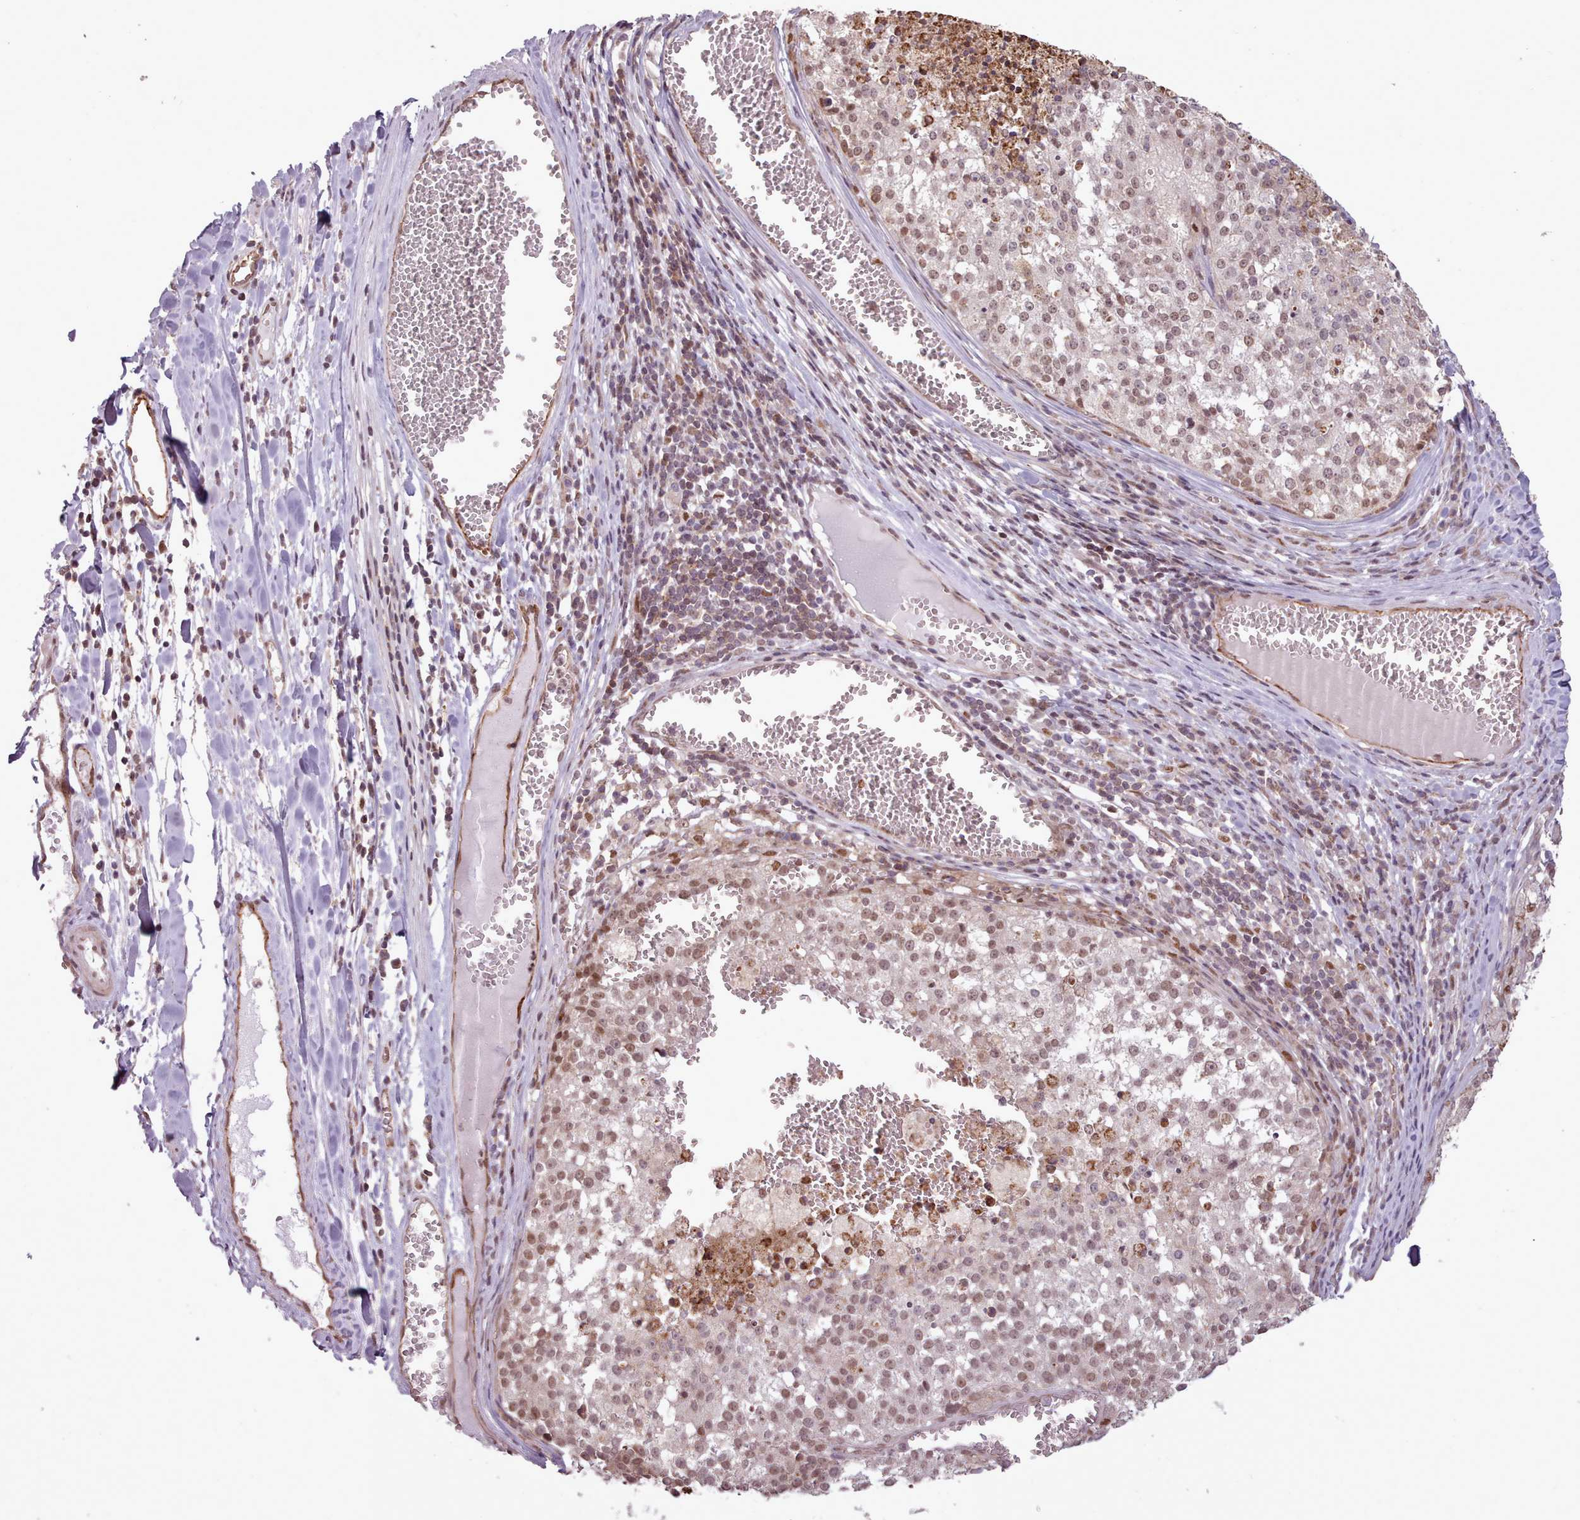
{"staining": {"intensity": "moderate", "quantity": ">75%", "location": "nuclear"}, "tissue": "melanoma", "cell_type": "Tumor cells", "image_type": "cancer", "snomed": [{"axis": "morphology", "description": "Malignant melanoma, NOS"}, {"axis": "topography", "description": "Skin"}], "caption": "Melanoma tissue demonstrates moderate nuclear positivity in about >75% of tumor cells", "gene": "ZMYM4", "patient": {"sex": "female", "age": 64}}